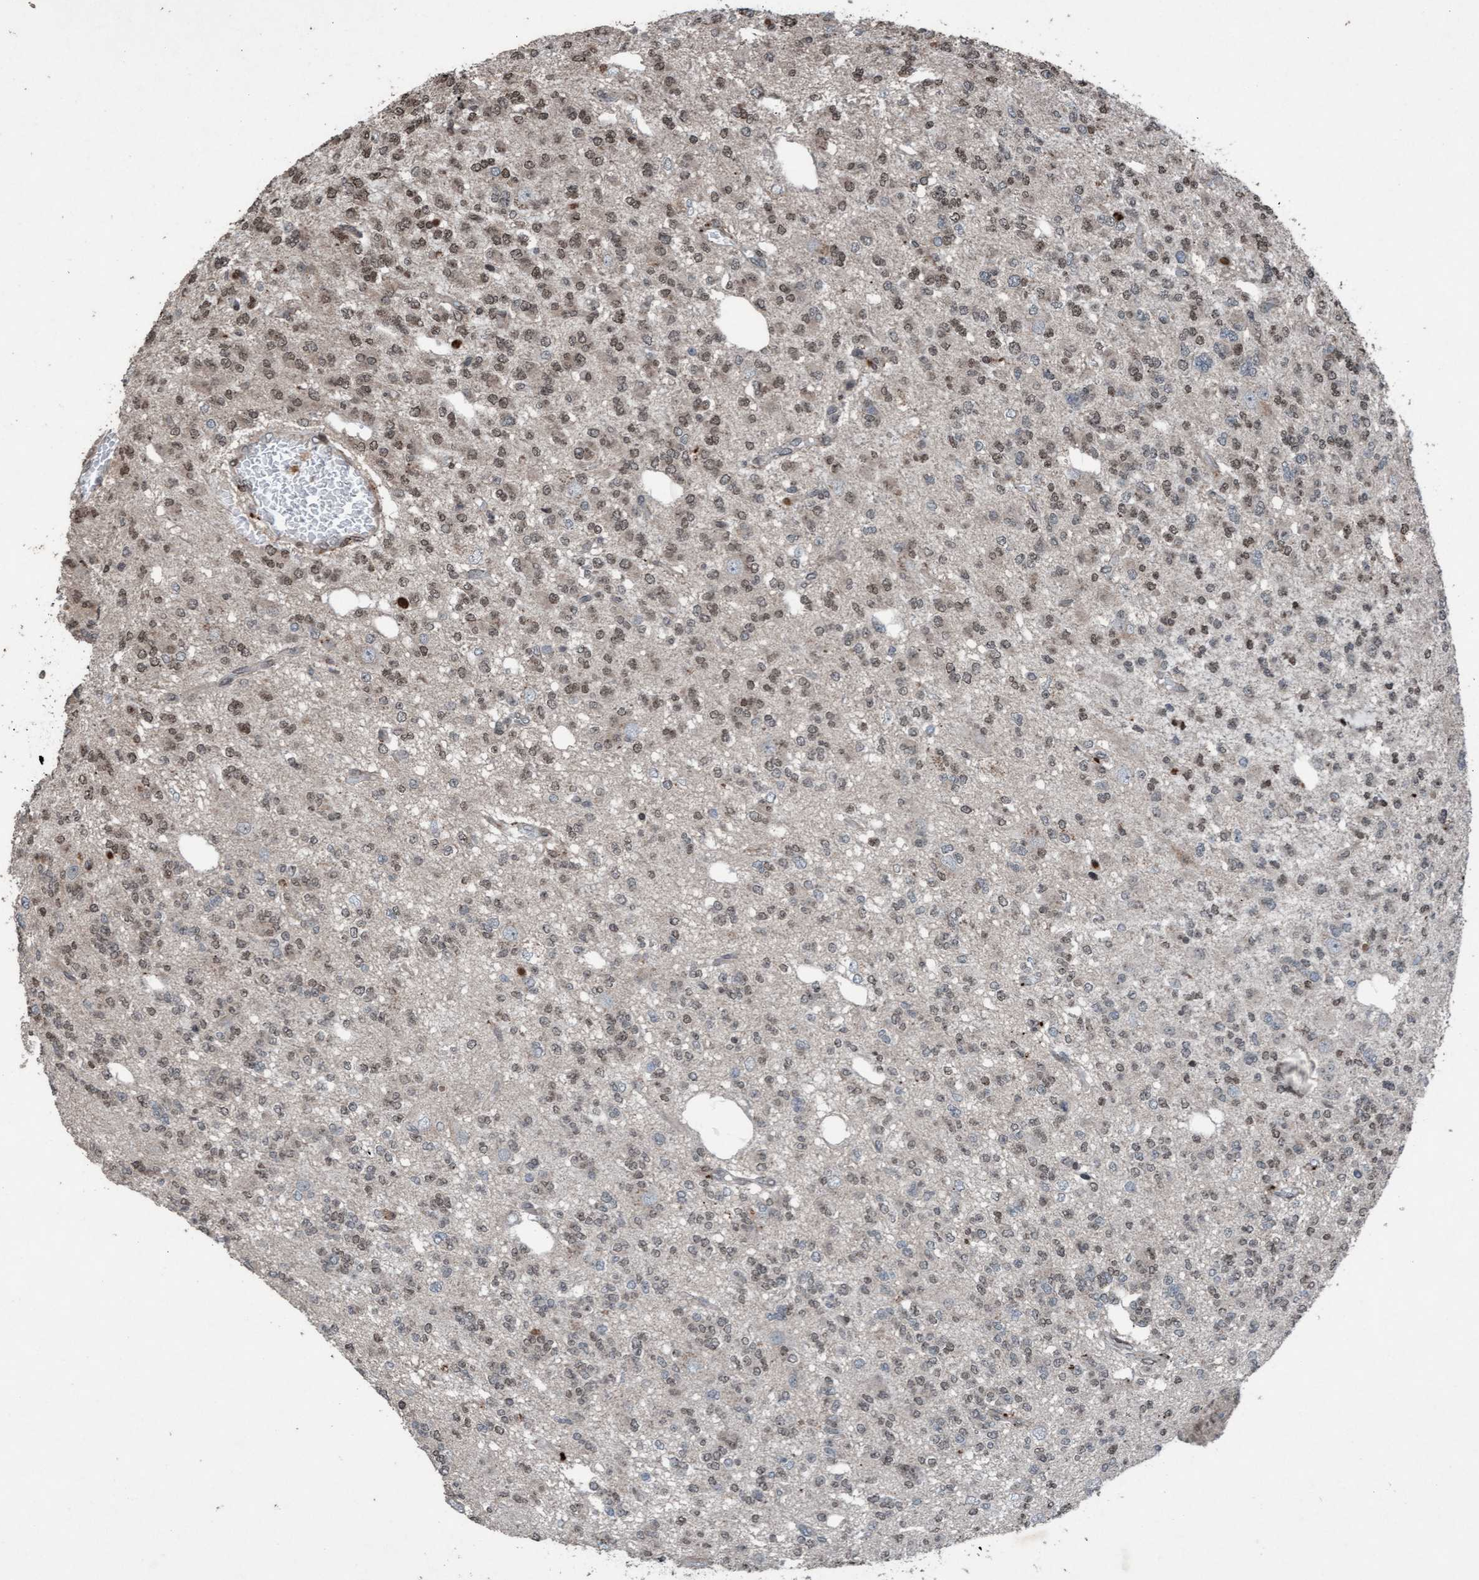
{"staining": {"intensity": "weak", "quantity": ">75%", "location": "nuclear"}, "tissue": "glioma", "cell_type": "Tumor cells", "image_type": "cancer", "snomed": [{"axis": "morphology", "description": "Glioma, malignant, Low grade"}, {"axis": "topography", "description": "Brain"}], "caption": "Immunohistochemical staining of glioma exhibits low levels of weak nuclear expression in approximately >75% of tumor cells.", "gene": "PLXNB2", "patient": {"sex": "male", "age": 38}}